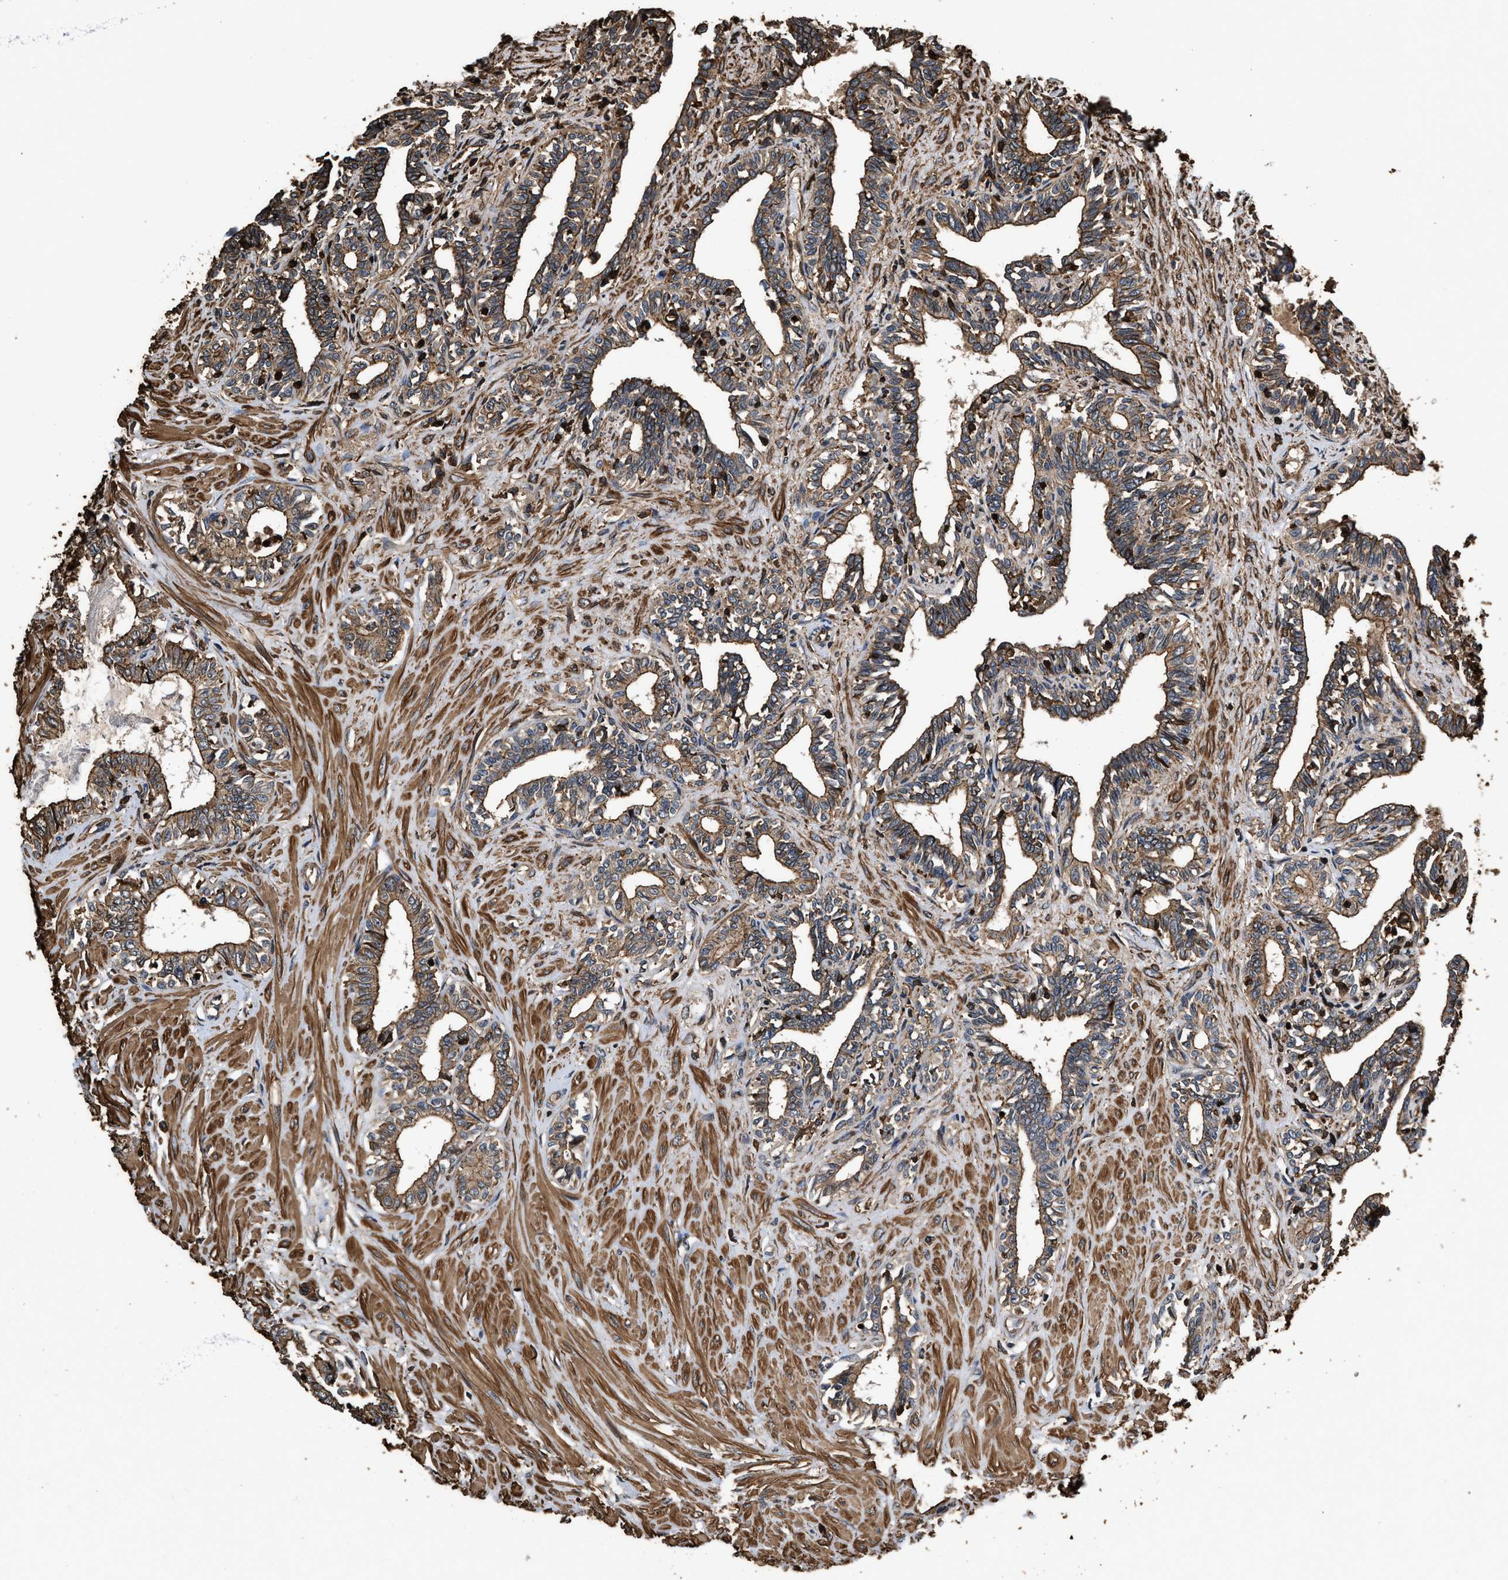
{"staining": {"intensity": "moderate", "quantity": ">75%", "location": "cytoplasmic/membranous"}, "tissue": "seminal vesicle", "cell_type": "Glandular cells", "image_type": "normal", "snomed": [{"axis": "morphology", "description": "Normal tissue, NOS"}, {"axis": "morphology", "description": "Adenocarcinoma, High grade"}, {"axis": "topography", "description": "Prostate"}, {"axis": "topography", "description": "Seminal veicle"}], "caption": "IHC image of unremarkable seminal vesicle stained for a protein (brown), which shows medium levels of moderate cytoplasmic/membranous positivity in about >75% of glandular cells.", "gene": "KBTBD2", "patient": {"sex": "male", "age": 55}}